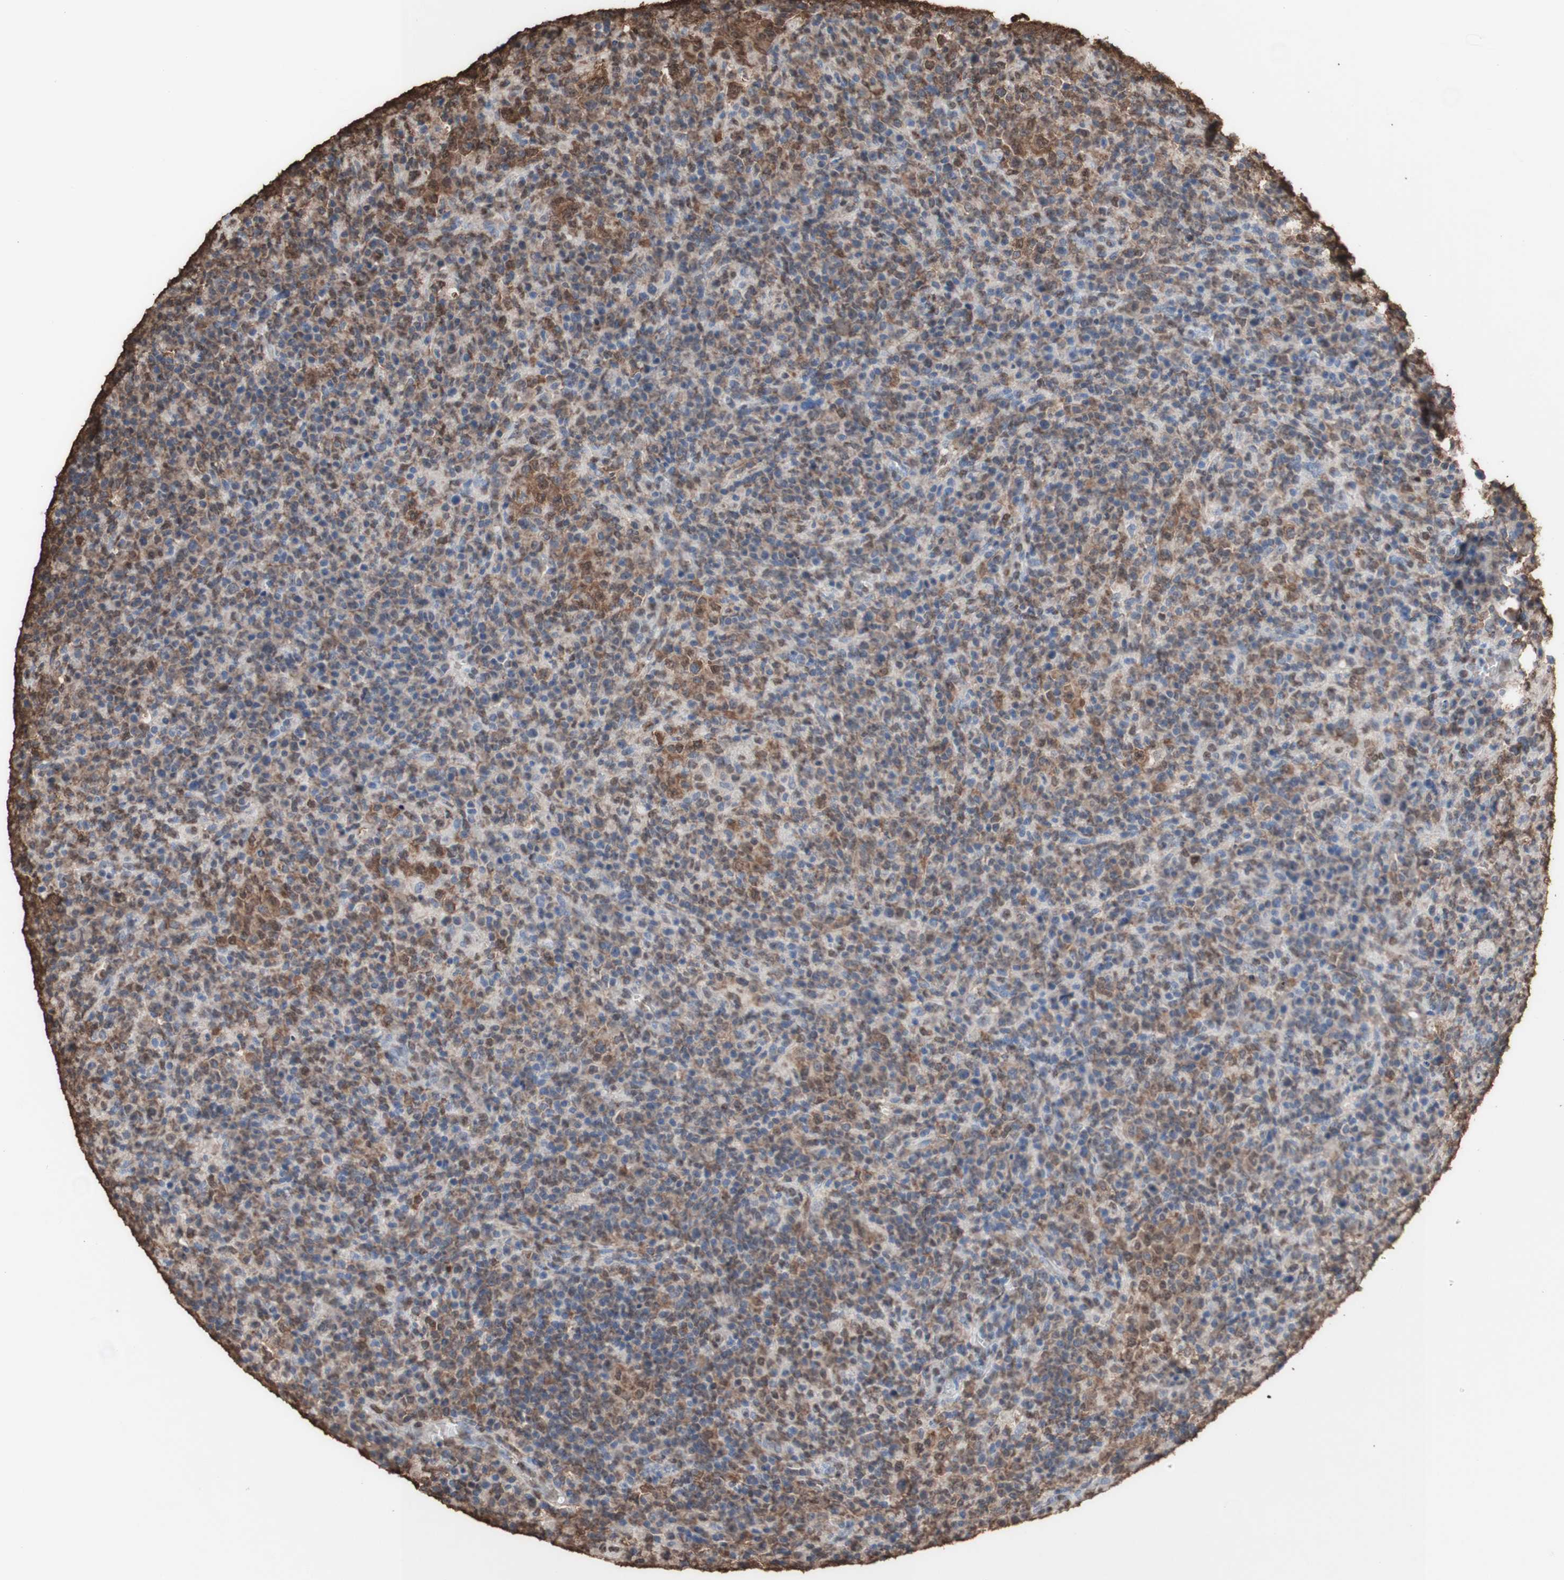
{"staining": {"intensity": "moderate", "quantity": "25%-75%", "location": "cytoplasmic/membranous,nuclear"}, "tissue": "lymphoma", "cell_type": "Tumor cells", "image_type": "cancer", "snomed": [{"axis": "morphology", "description": "Malignant lymphoma, non-Hodgkin's type, High grade"}, {"axis": "topography", "description": "Lymph node"}], "caption": "Moderate cytoplasmic/membranous and nuclear protein expression is seen in approximately 25%-75% of tumor cells in lymphoma. Nuclei are stained in blue.", "gene": "PIDD1", "patient": {"sex": "female", "age": 76}}